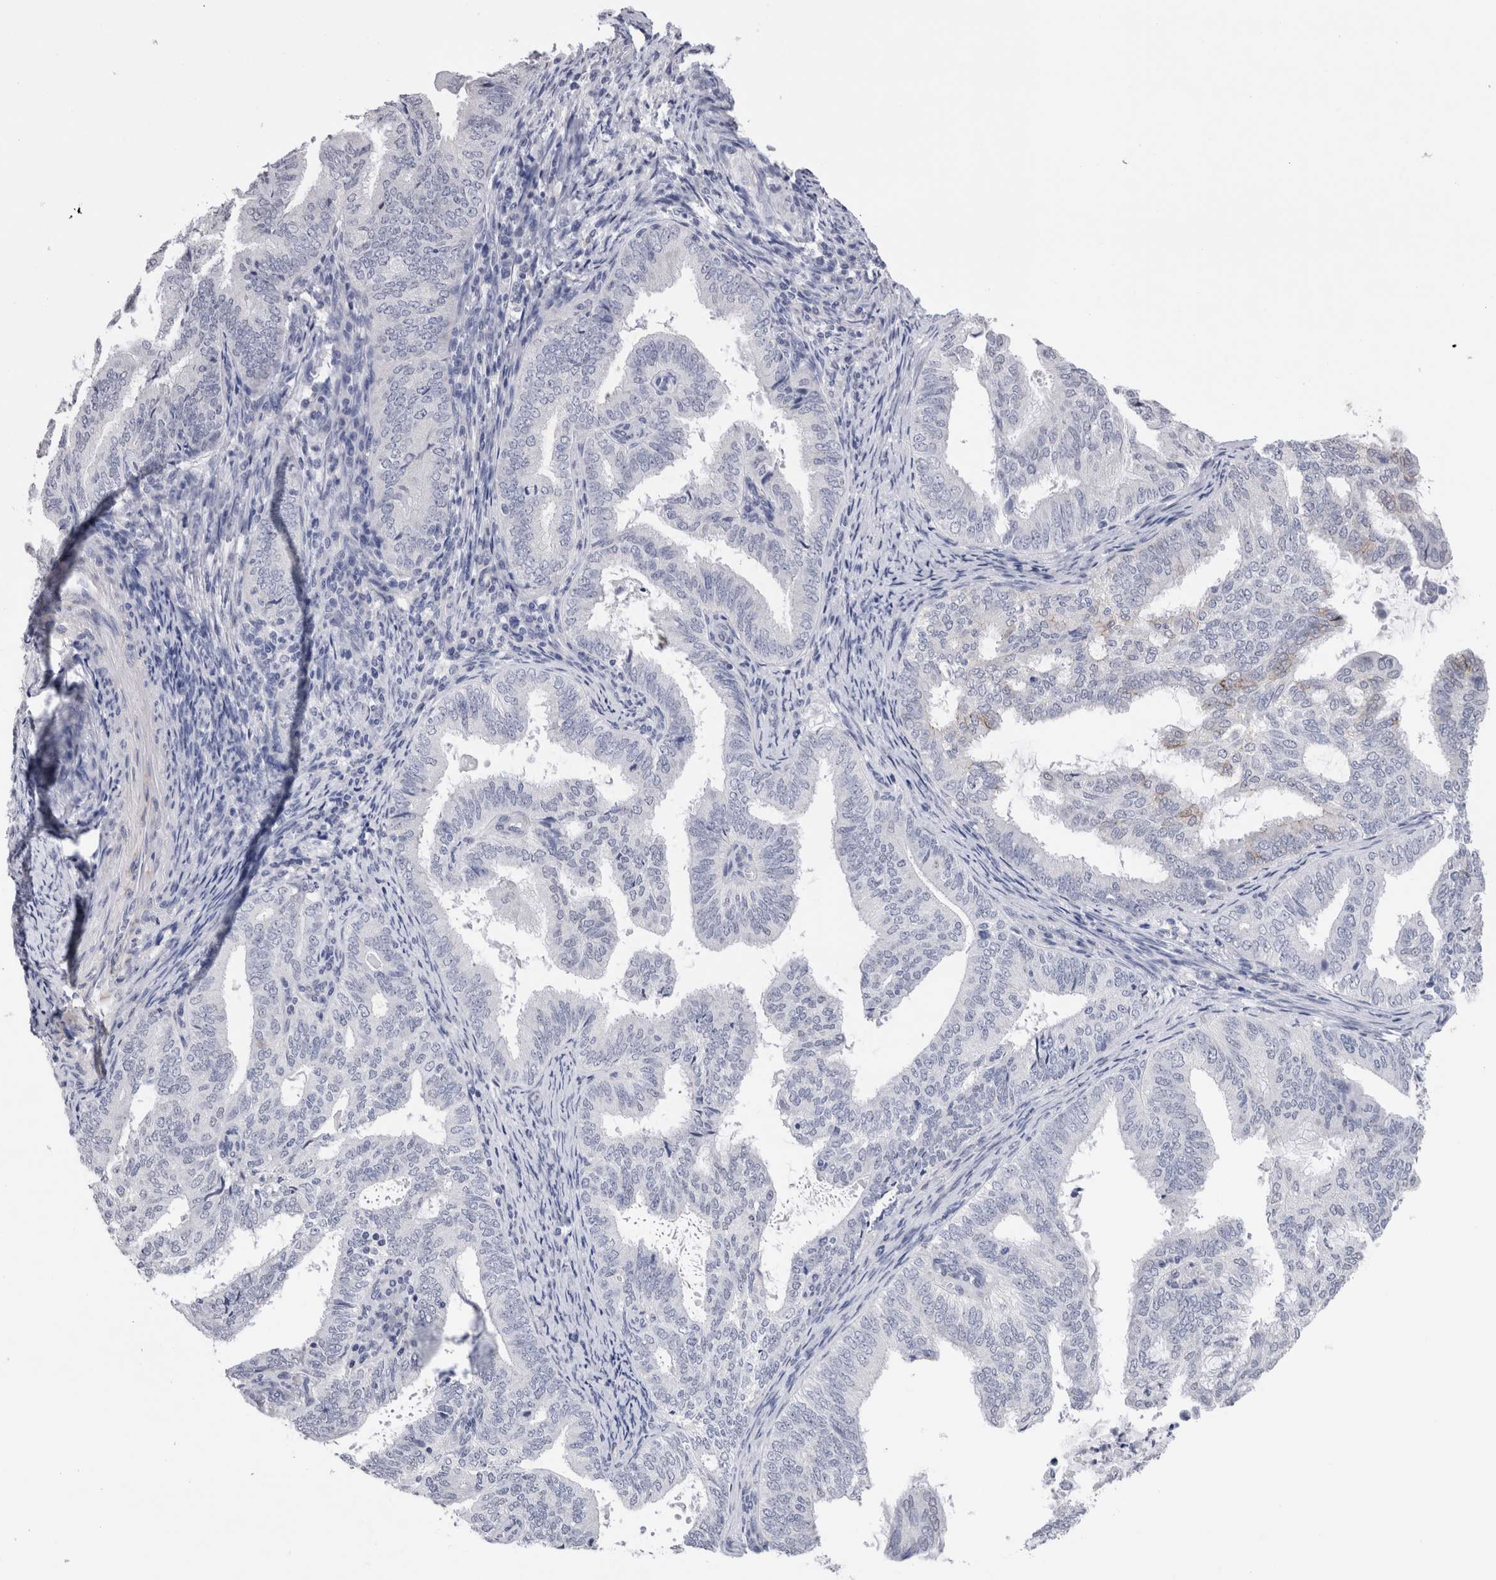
{"staining": {"intensity": "negative", "quantity": "none", "location": "none"}, "tissue": "endometrial cancer", "cell_type": "Tumor cells", "image_type": "cancer", "snomed": [{"axis": "morphology", "description": "Adenocarcinoma, NOS"}, {"axis": "topography", "description": "Endometrium"}], "caption": "Tumor cells are negative for protein expression in human adenocarcinoma (endometrial).", "gene": "CDH6", "patient": {"sex": "female", "age": 58}}